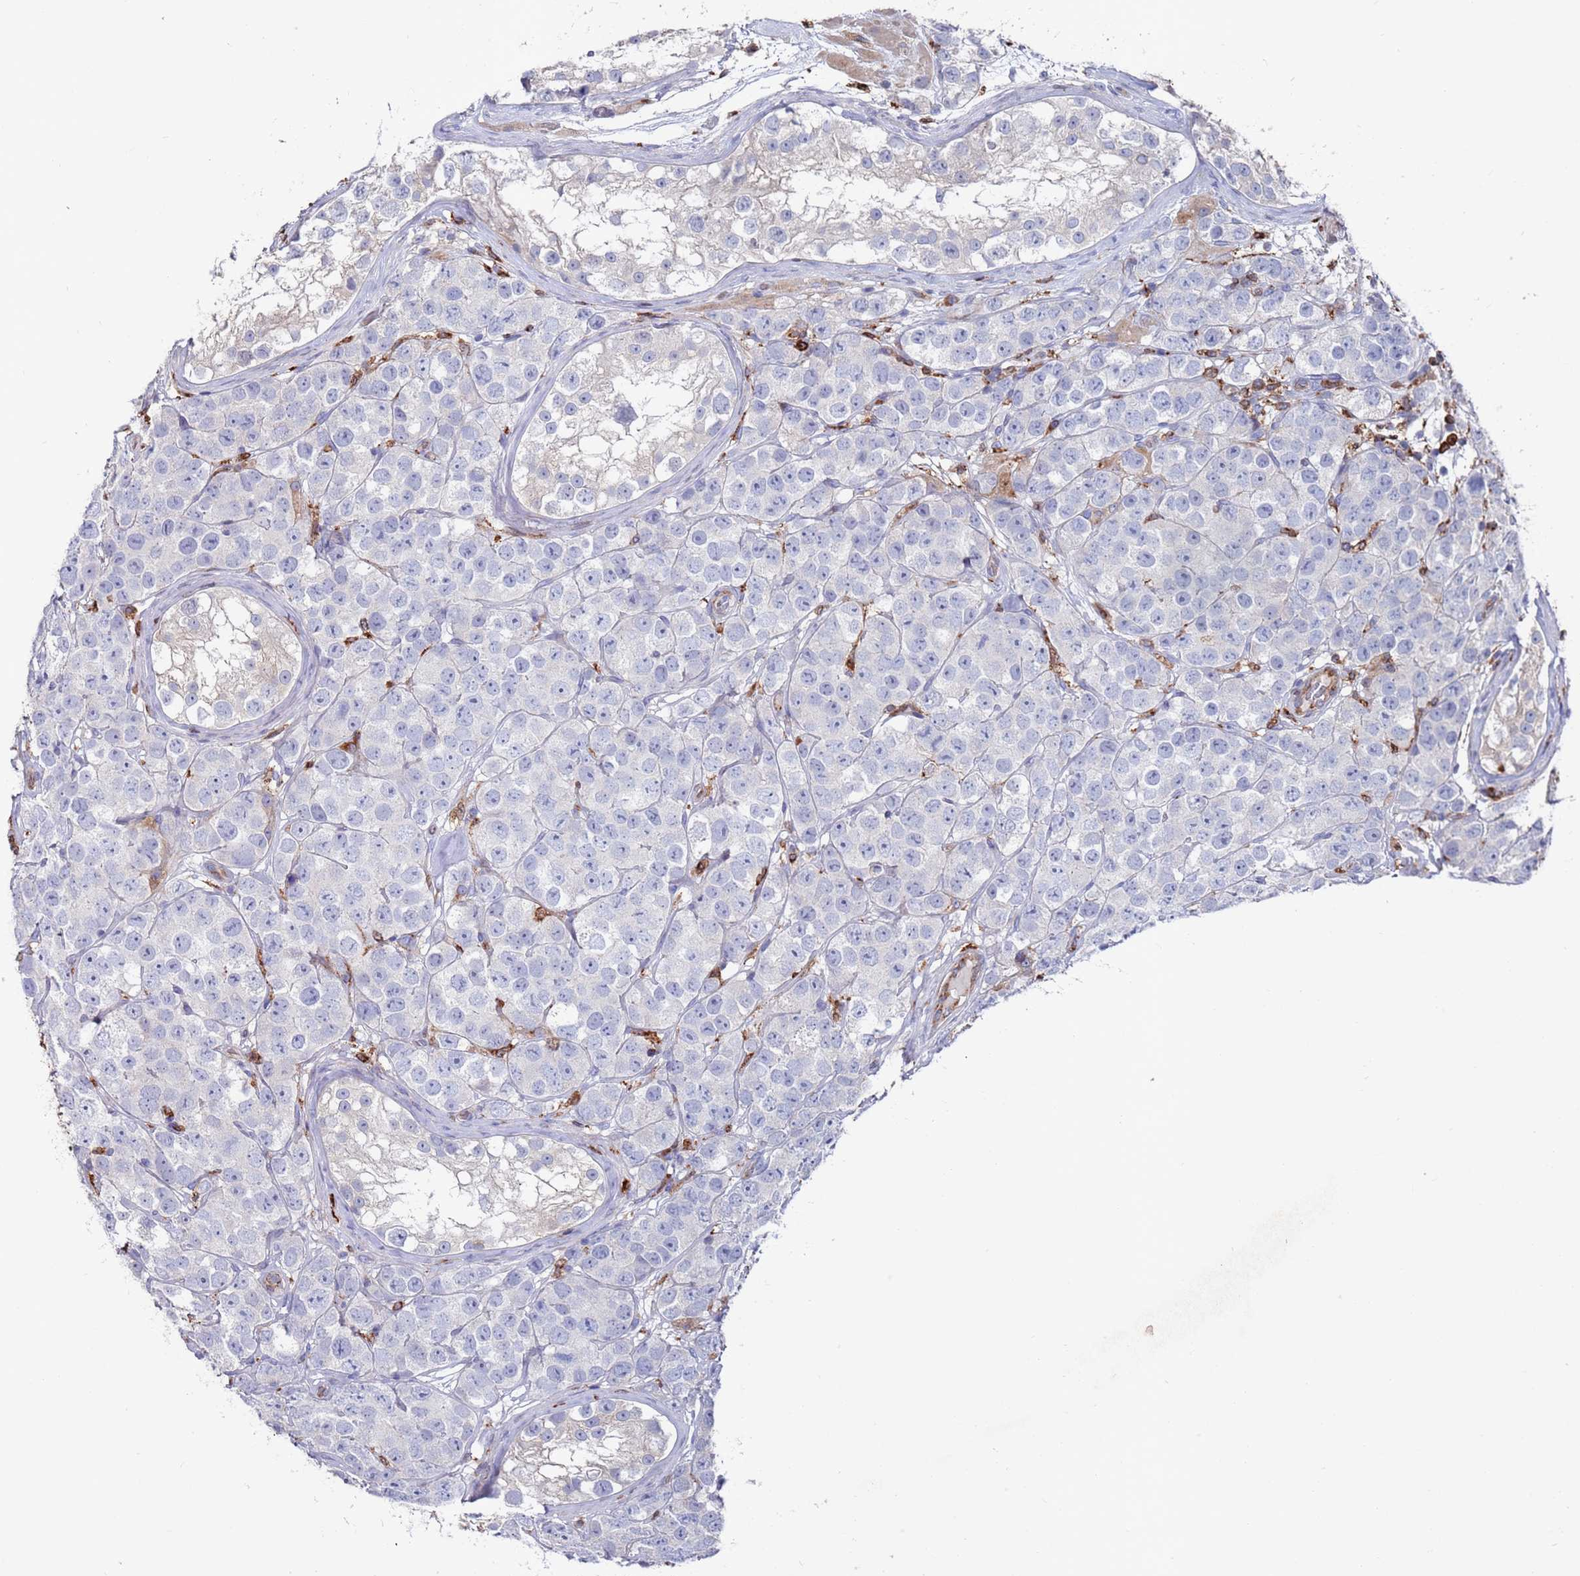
{"staining": {"intensity": "negative", "quantity": "none", "location": "none"}, "tissue": "testis cancer", "cell_type": "Tumor cells", "image_type": "cancer", "snomed": [{"axis": "morphology", "description": "Seminoma, NOS"}, {"axis": "topography", "description": "Testis"}], "caption": "The IHC histopathology image has no significant positivity in tumor cells of testis seminoma tissue.", "gene": "GREB1L", "patient": {"sex": "male", "age": 28}}